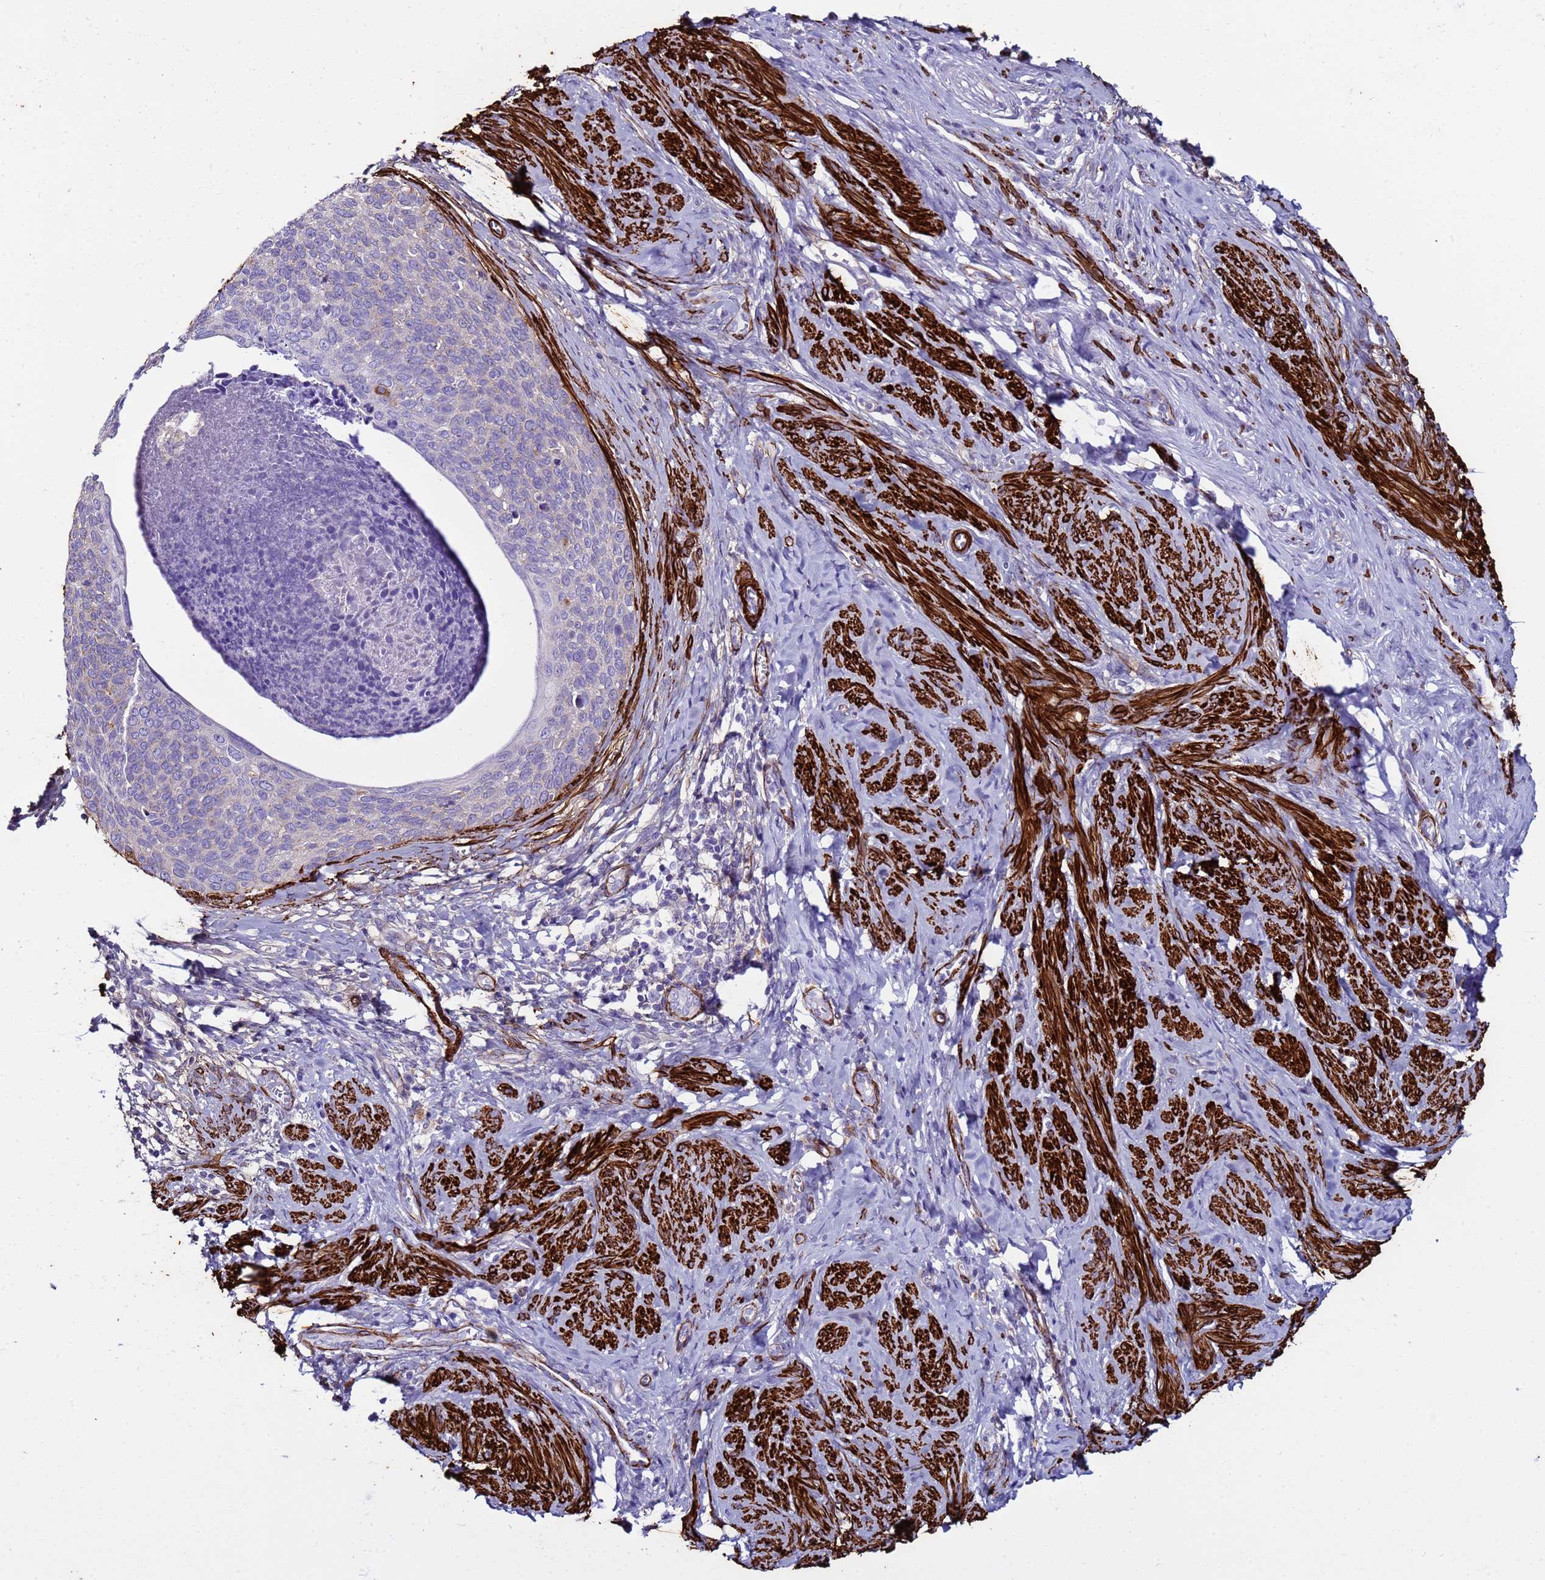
{"staining": {"intensity": "negative", "quantity": "none", "location": "none"}, "tissue": "cervical cancer", "cell_type": "Tumor cells", "image_type": "cancer", "snomed": [{"axis": "morphology", "description": "Squamous cell carcinoma, NOS"}, {"axis": "topography", "description": "Cervix"}], "caption": "Protein analysis of squamous cell carcinoma (cervical) reveals no significant positivity in tumor cells.", "gene": "RABL2B", "patient": {"sex": "female", "age": 80}}